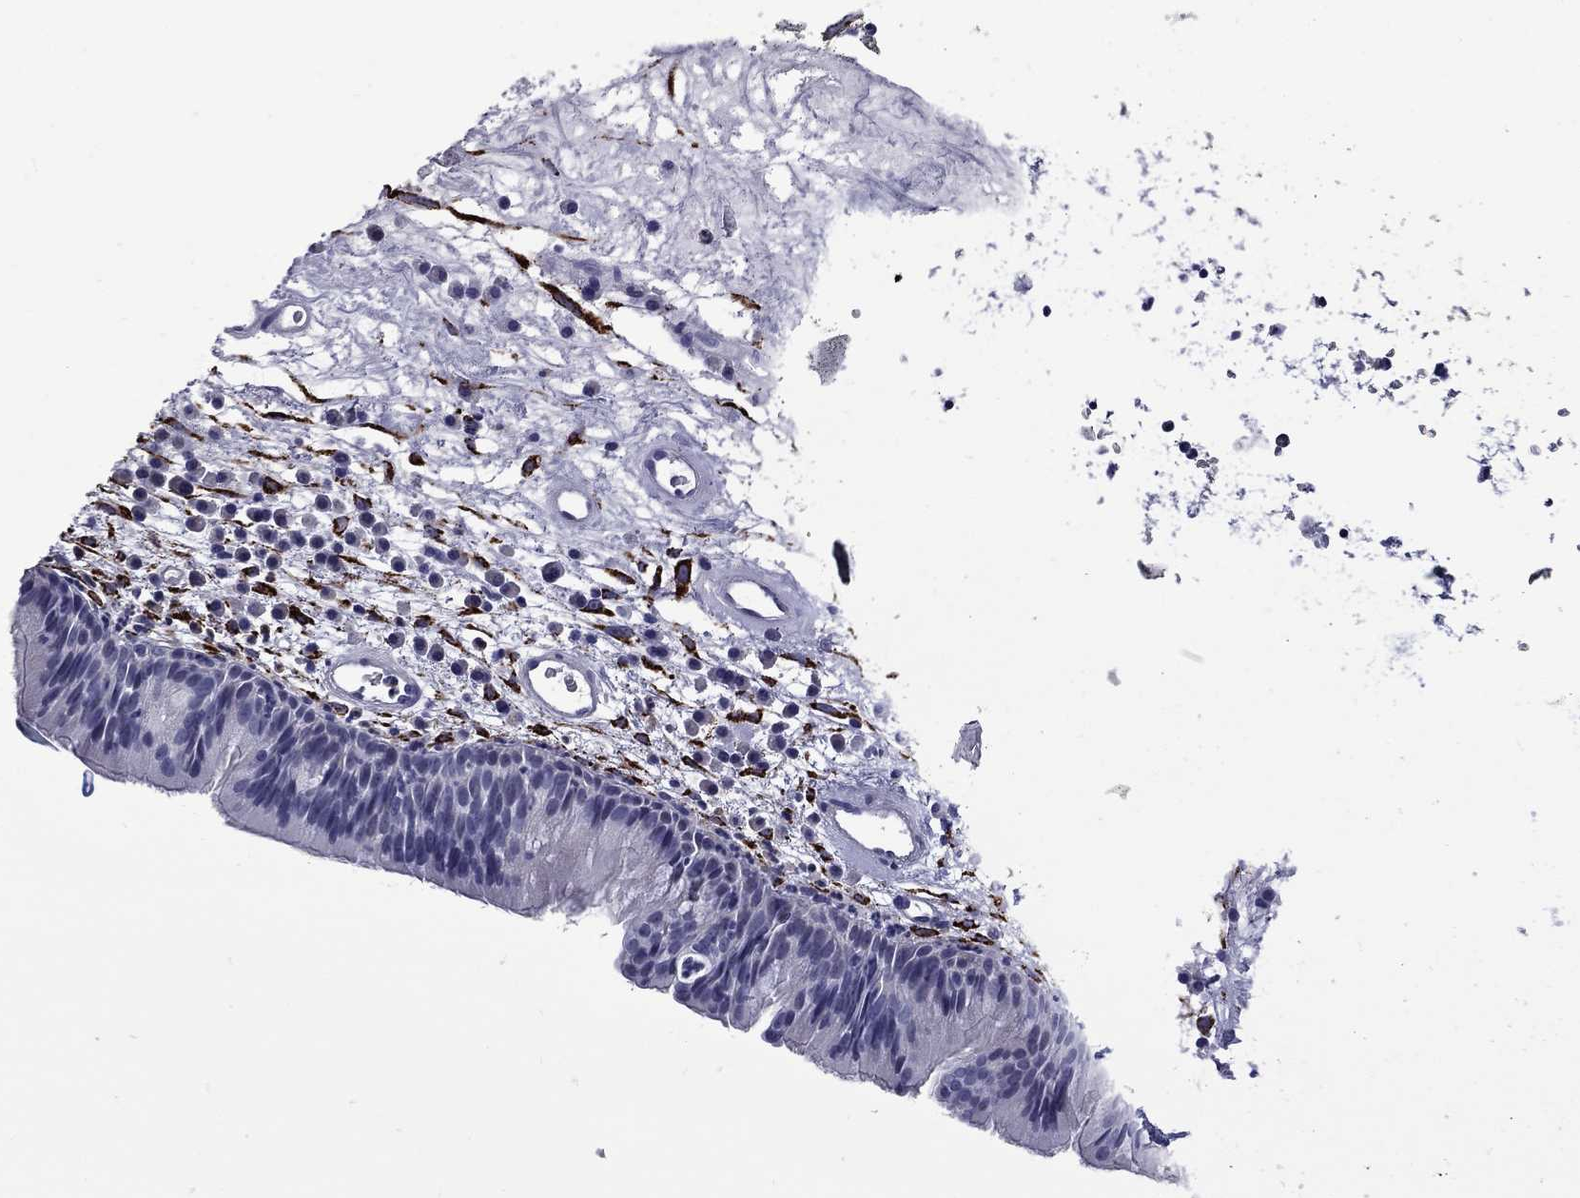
{"staining": {"intensity": "negative", "quantity": "none", "location": "none"}, "tissue": "nasopharynx", "cell_type": "Respiratory epithelial cells", "image_type": "normal", "snomed": [{"axis": "morphology", "description": "Normal tissue, NOS"}, {"axis": "topography", "description": "Nasopharynx"}], "caption": "Photomicrograph shows no significant protein positivity in respiratory epithelial cells of normal nasopharynx.", "gene": "MGARP", "patient": {"sex": "male", "age": 69}}